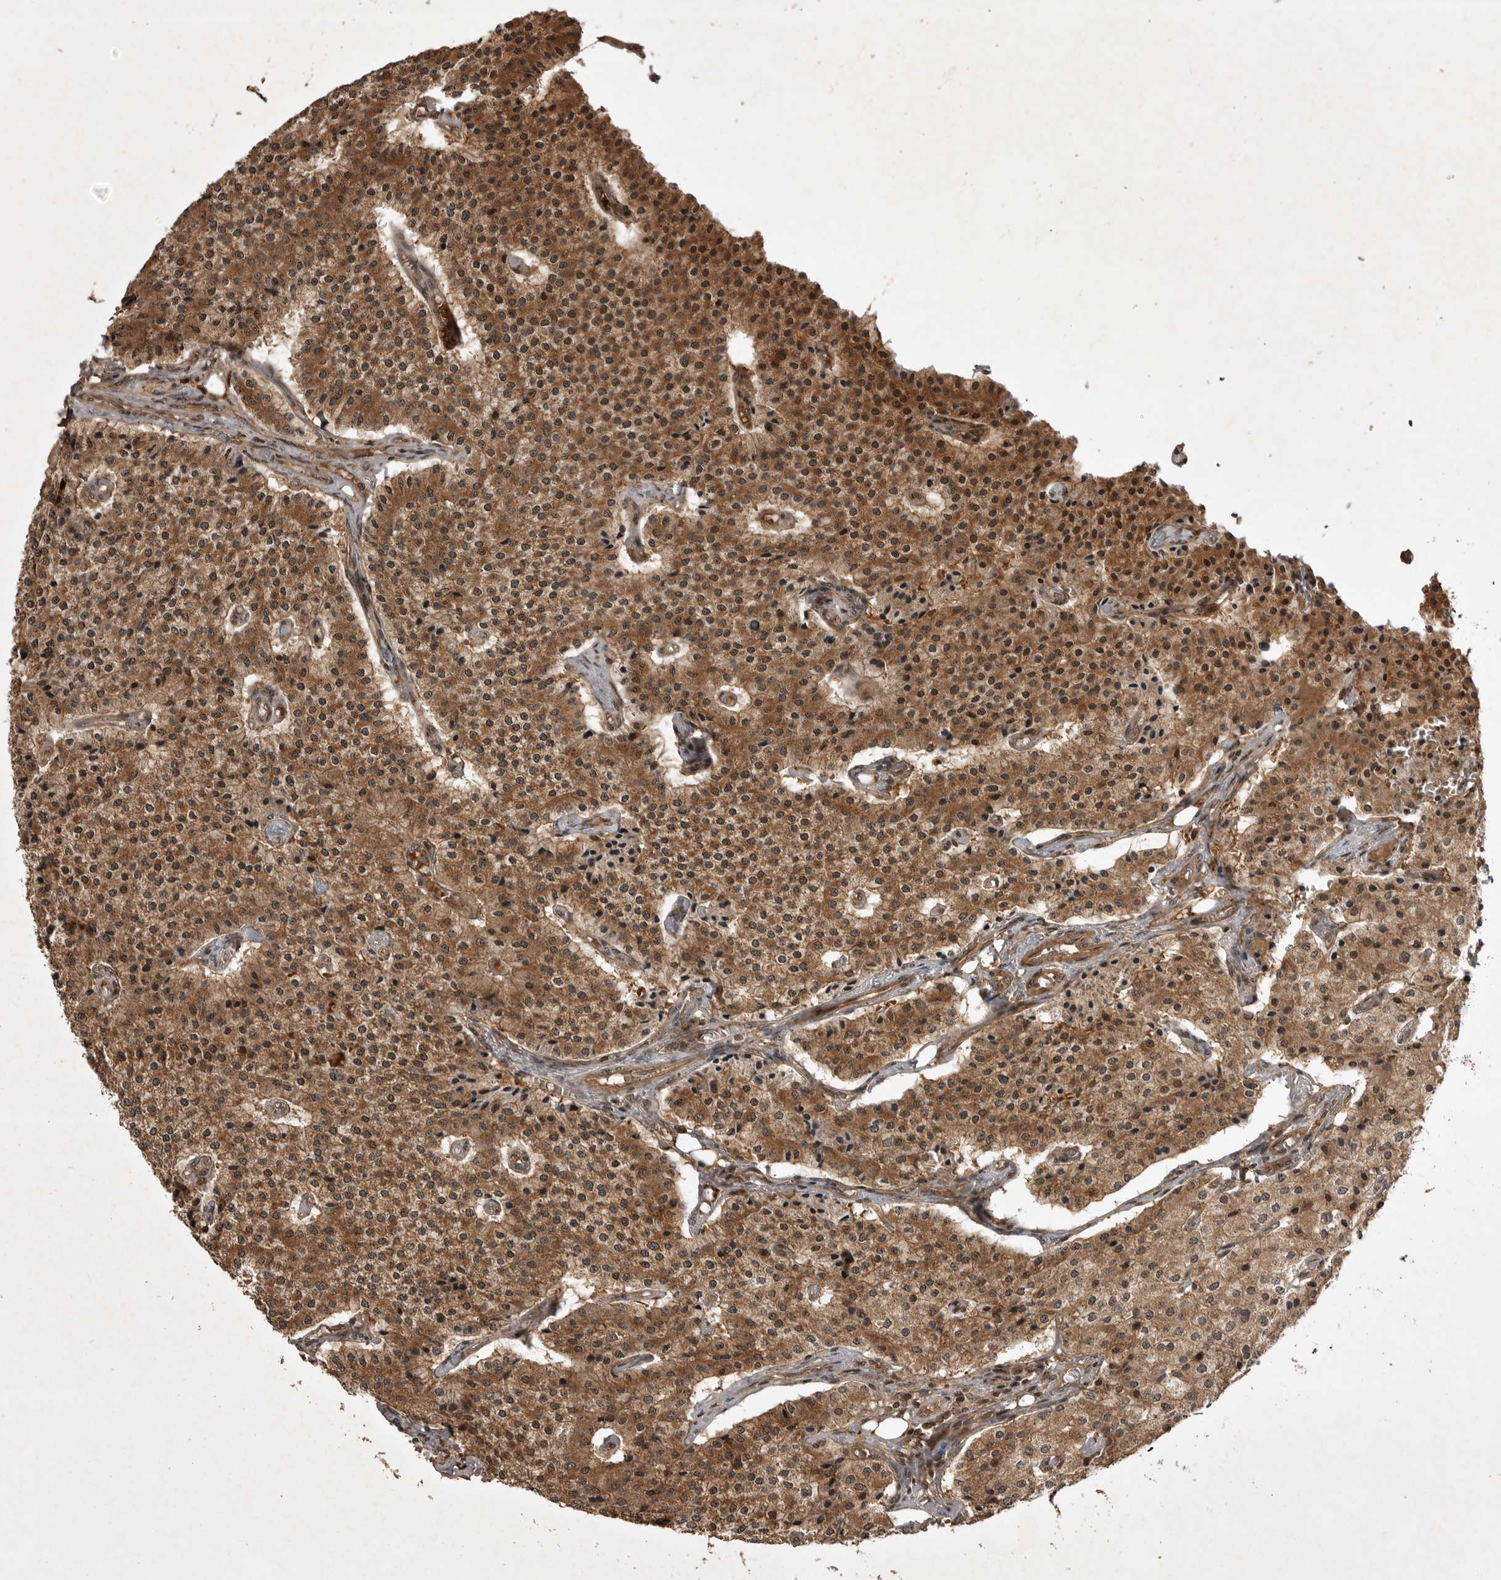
{"staining": {"intensity": "strong", "quantity": ">75%", "location": "cytoplasmic/membranous"}, "tissue": "carcinoid", "cell_type": "Tumor cells", "image_type": "cancer", "snomed": [{"axis": "morphology", "description": "Carcinoid, malignant, NOS"}, {"axis": "topography", "description": "Colon"}], "caption": "Human carcinoid (malignant) stained with a protein marker displays strong staining in tumor cells.", "gene": "AKAP7", "patient": {"sex": "female", "age": 52}}